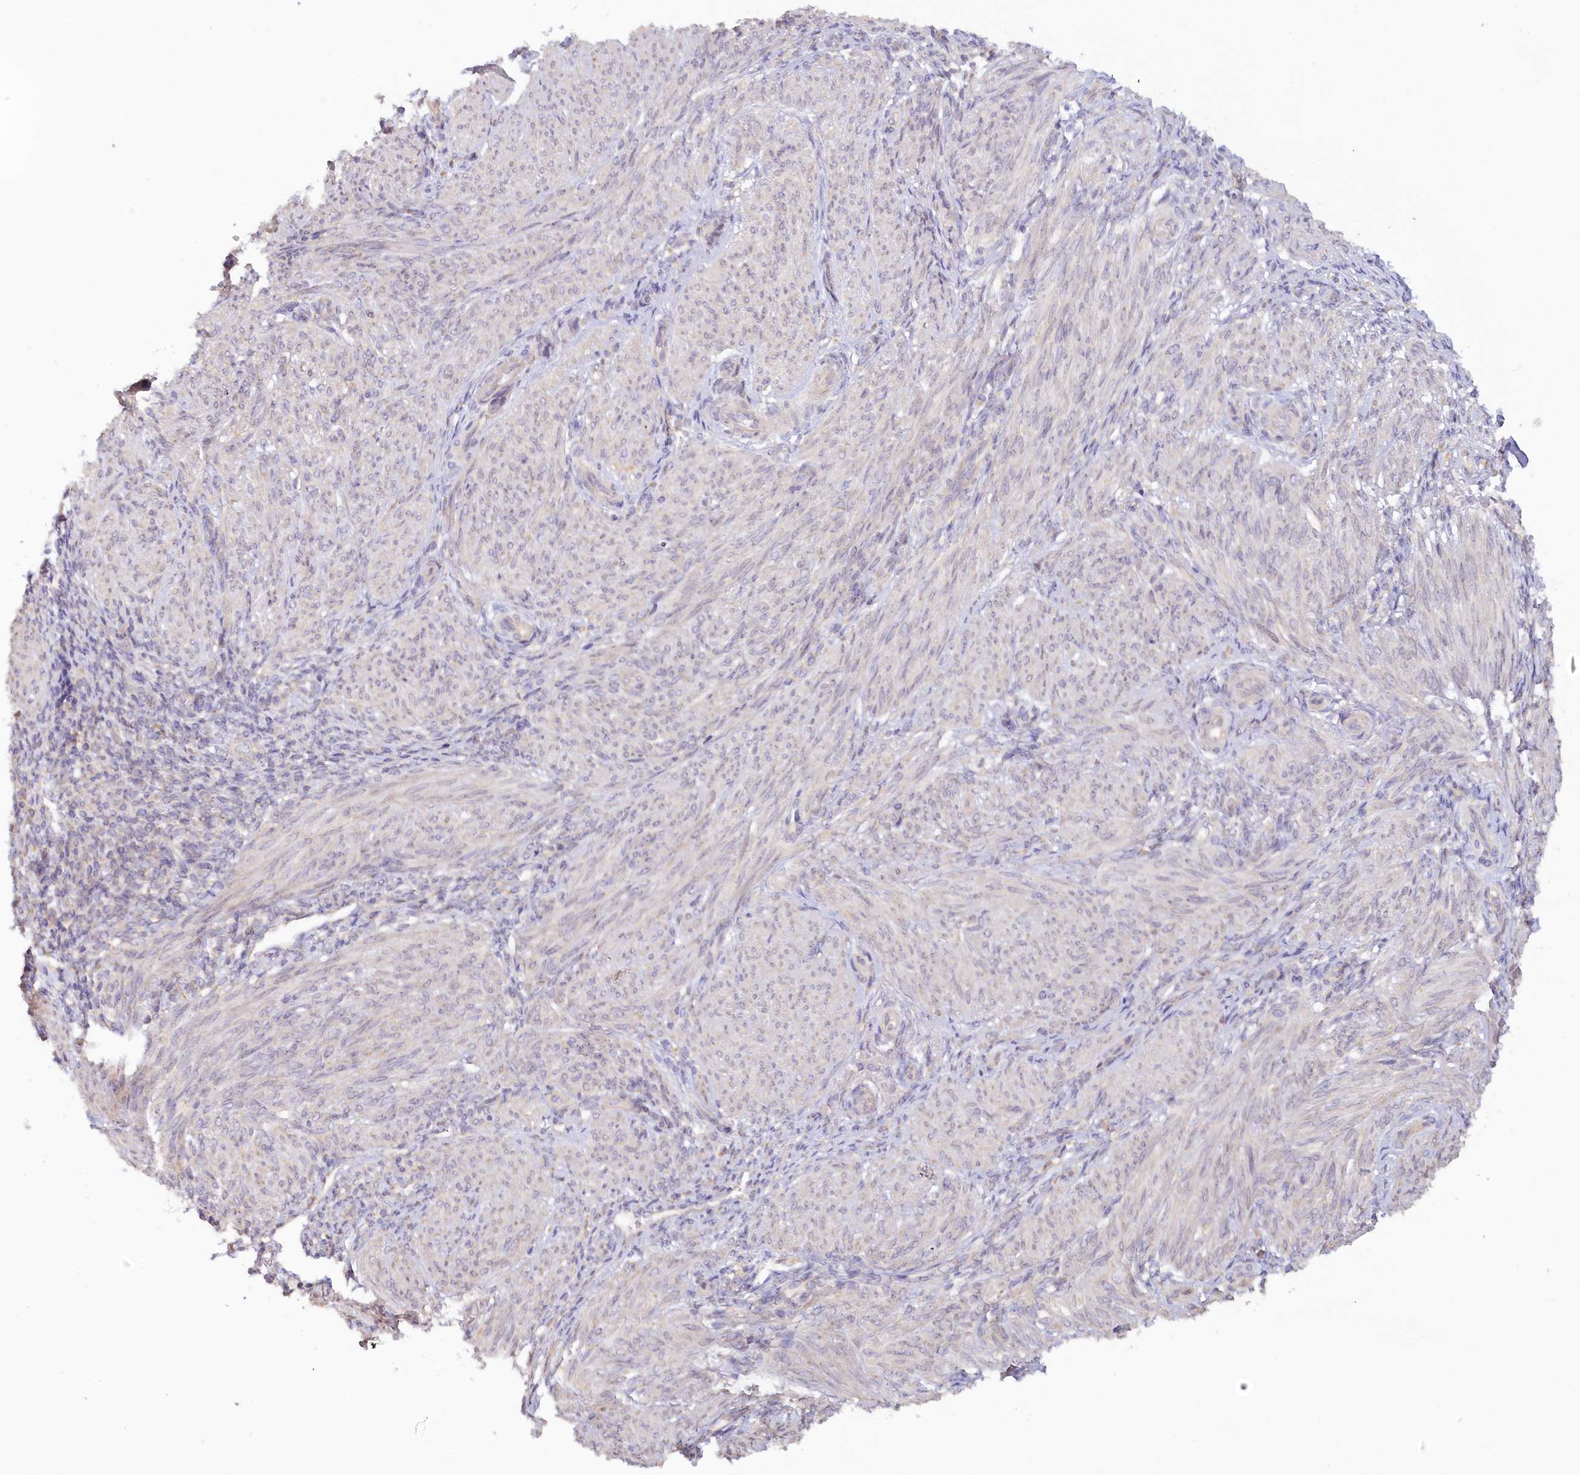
{"staining": {"intensity": "moderate", "quantity": "<25%", "location": "cytoplasmic/membranous"}, "tissue": "smooth muscle", "cell_type": "Smooth muscle cells", "image_type": "normal", "snomed": [{"axis": "morphology", "description": "Normal tissue, NOS"}, {"axis": "topography", "description": "Smooth muscle"}], "caption": "Human smooth muscle stained for a protein (brown) exhibits moderate cytoplasmic/membranous positive staining in about <25% of smooth muscle cells.", "gene": "PAIP2", "patient": {"sex": "female", "age": 39}}